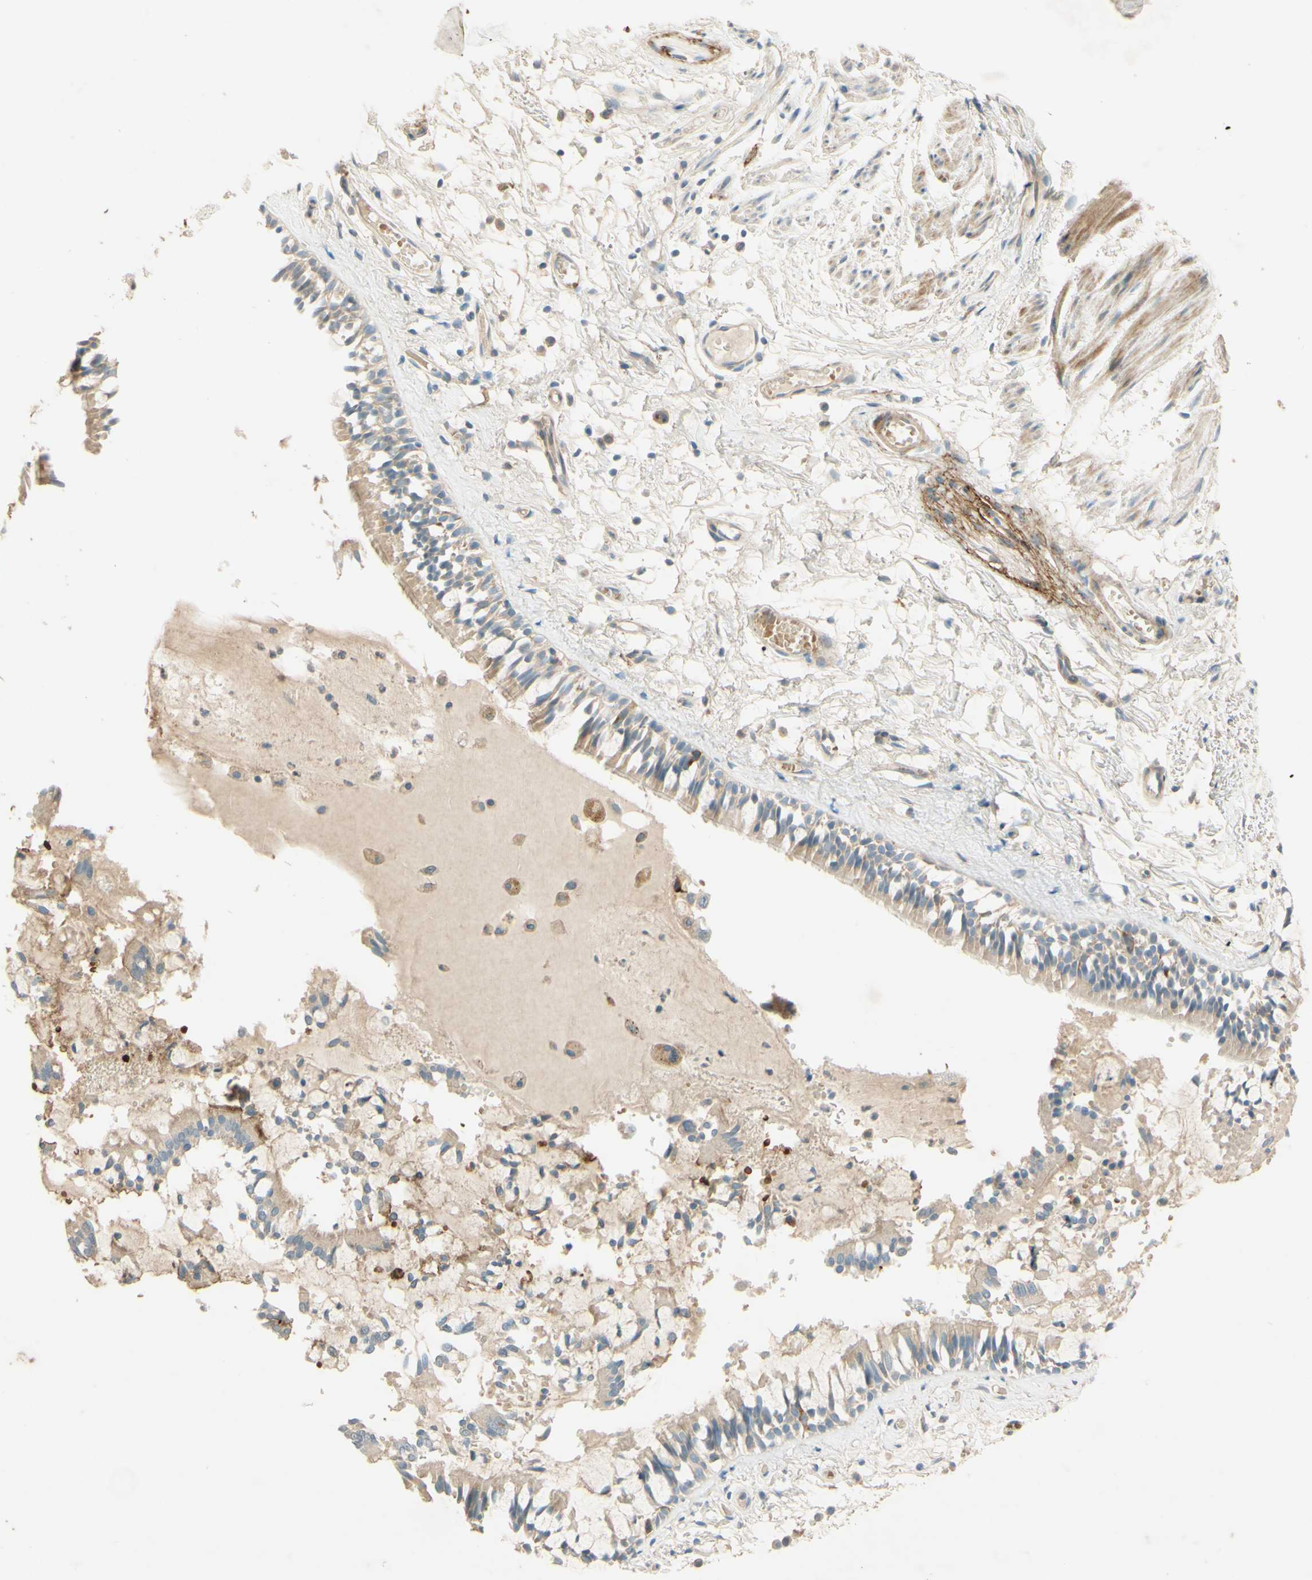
{"staining": {"intensity": "moderate", "quantity": ">75%", "location": "cytoplasmic/membranous"}, "tissue": "bronchus", "cell_type": "Respiratory epithelial cells", "image_type": "normal", "snomed": [{"axis": "morphology", "description": "Normal tissue, NOS"}, {"axis": "morphology", "description": "Inflammation, NOS"}, {"axis": "topography", "description": "Cartilage tissue"}, {"axis": "topography", "description": "Lung"}], "caption": "DAB immunohistochemical staining of unremarkable bronchus shows moderate cytoplasmic/membranous protein positivity in about >75% of respiratory epithelial cells.", "gene": "ADAM17", "patient": {"sex": "male", "age": 71}}